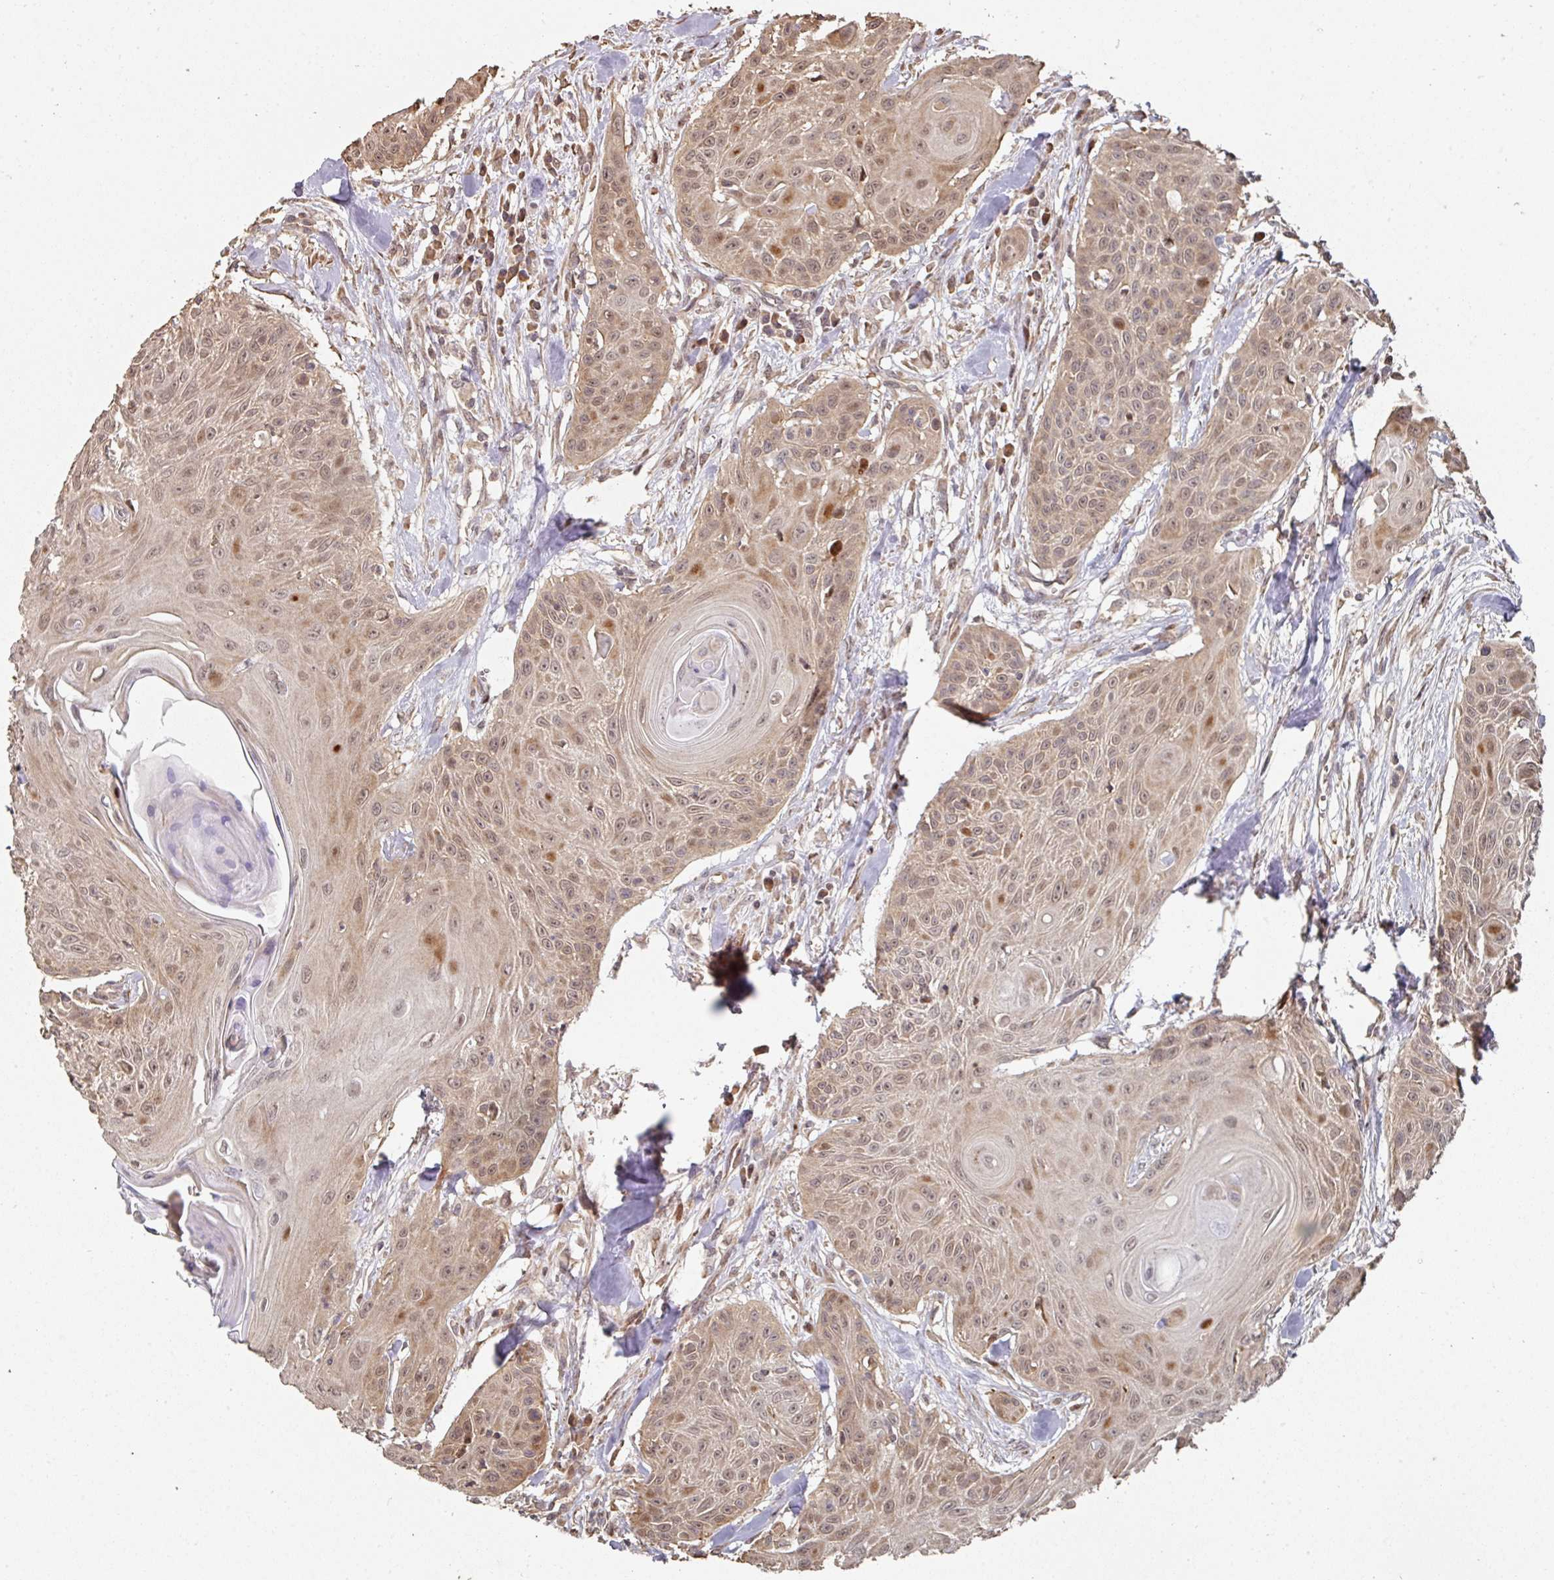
{"staining": {"intensity": "moderate", "quantity": ">75%", "location": "cytoplasmic/membranous,nuclear"}, "tissue": "head and neck cancer", "cell_type": "Tumor cells", "image_type": "cancer", "snomed": [{"axis": "morphology", "description": "Squamous cell carcinoma, NOS"}, {"axis": "topography", "description": "Lymph node"}, {"axis": "topography", "description": "Salivary gland"}, {"axis": "topography", "description": "Head-Neck"}], "caption": "Immunohistochemical staining of squamous cell carcinoma (head and neck) reveals moderate cytoplasmic/membranous and nuclear protein positivity in about >75% of tumor cells.", "gene": "CA7", "patient": {"sex": "female", "age": 74}}